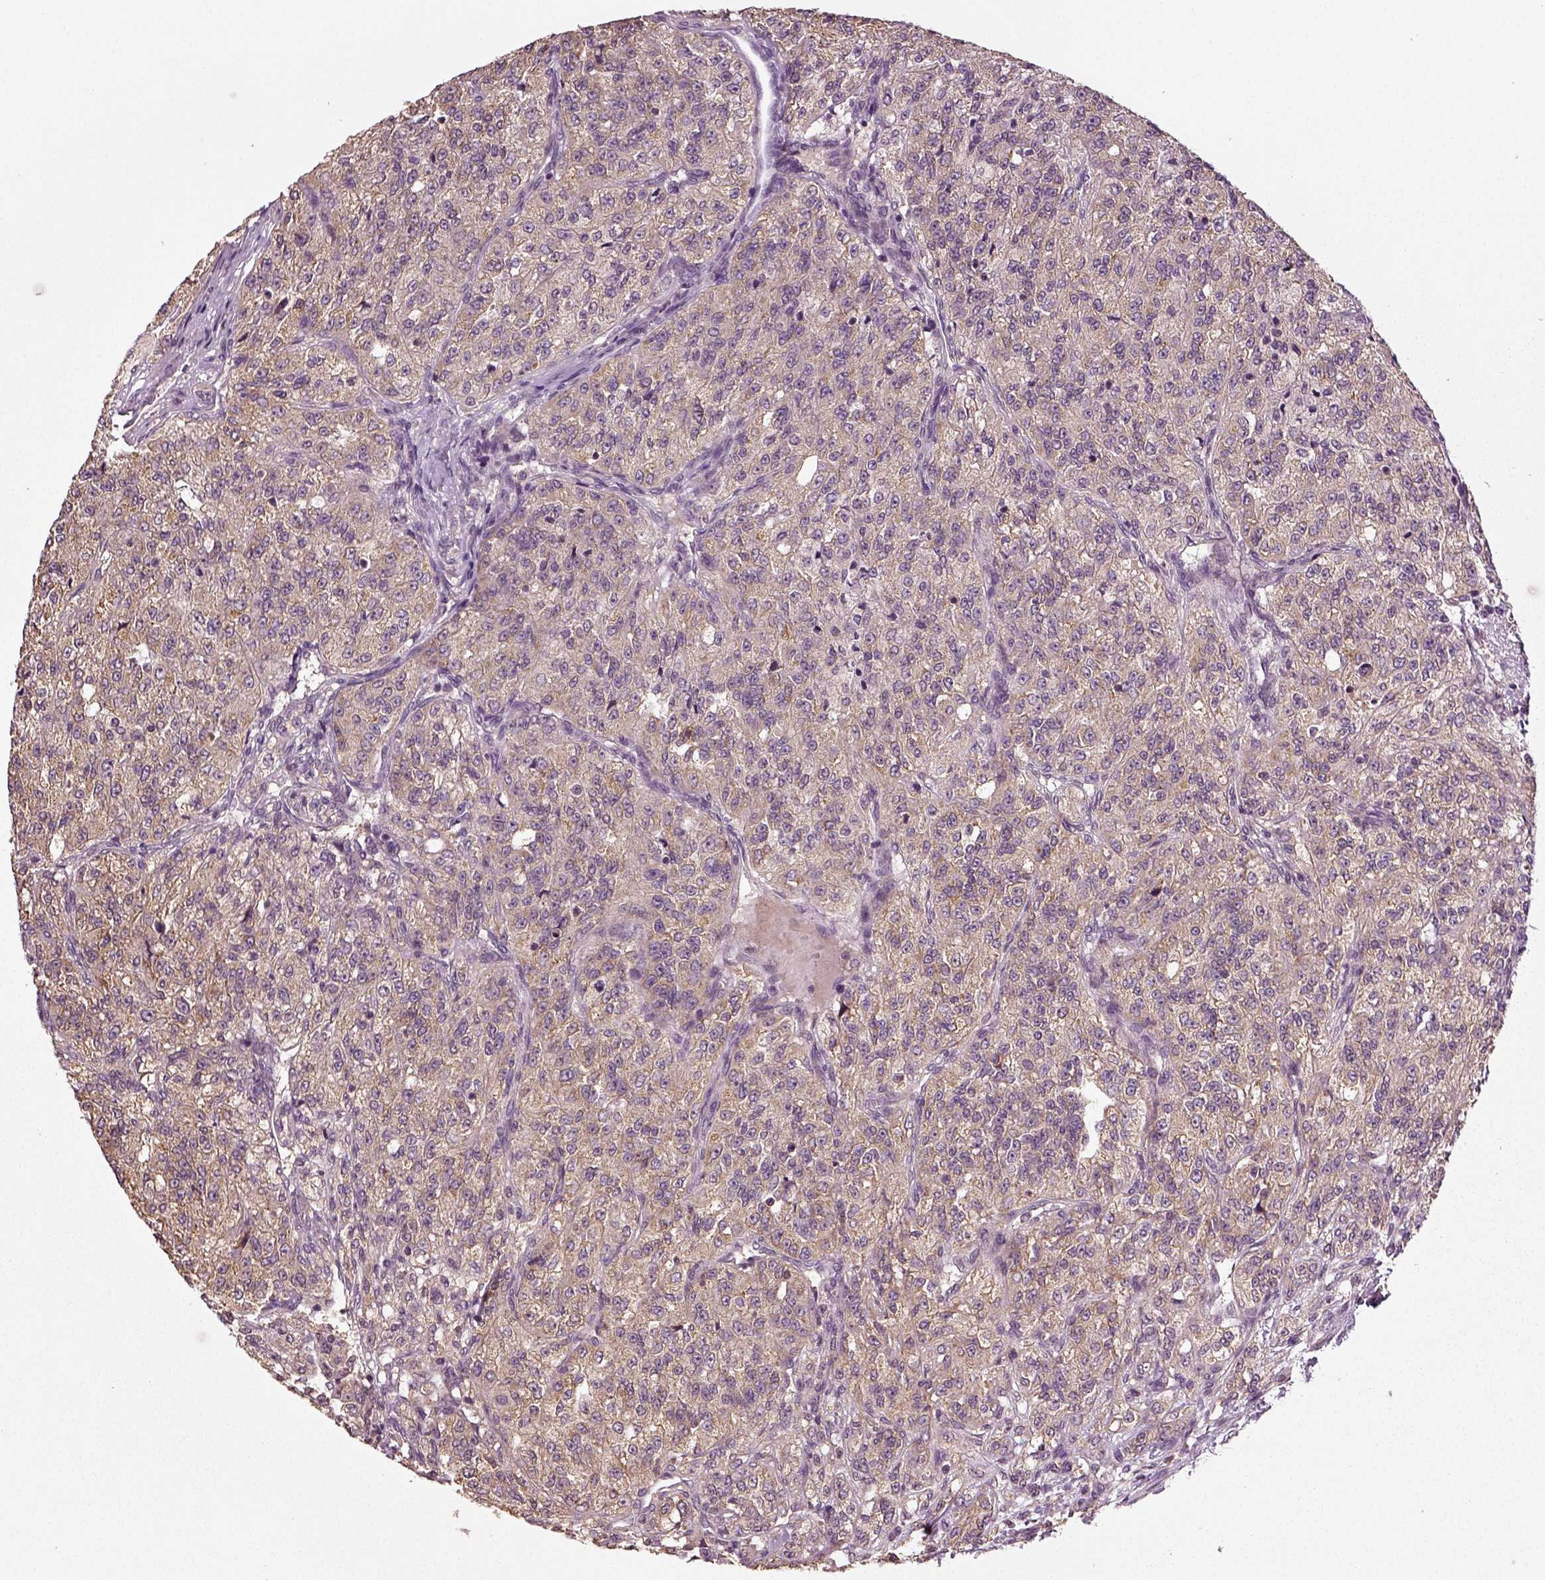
{"staining": {"intensity": "weak", "quantity": ">75%", "location": "cytoplasmic/membranous"}, "tissue": "renal cancer", "cell_type": "Tumor cells", "image_type": "cancer", "snomed": [{"axis": "morphology", "description": "Adenocarcinoma, NOS"}, {"axis": "topography", "description": "Kidney"}], "caption": "Tumor cells demonstrate low levels of weak cytoplasmic/membranous positivity in about >75% of cells in human renal cancer. (DAB (3,3'-diaminobenzidine) = brown stain, brightfield microscopy at high magnification).", "gene": "ERV3-1", "patient": {"sex": "female", "age": 63}}